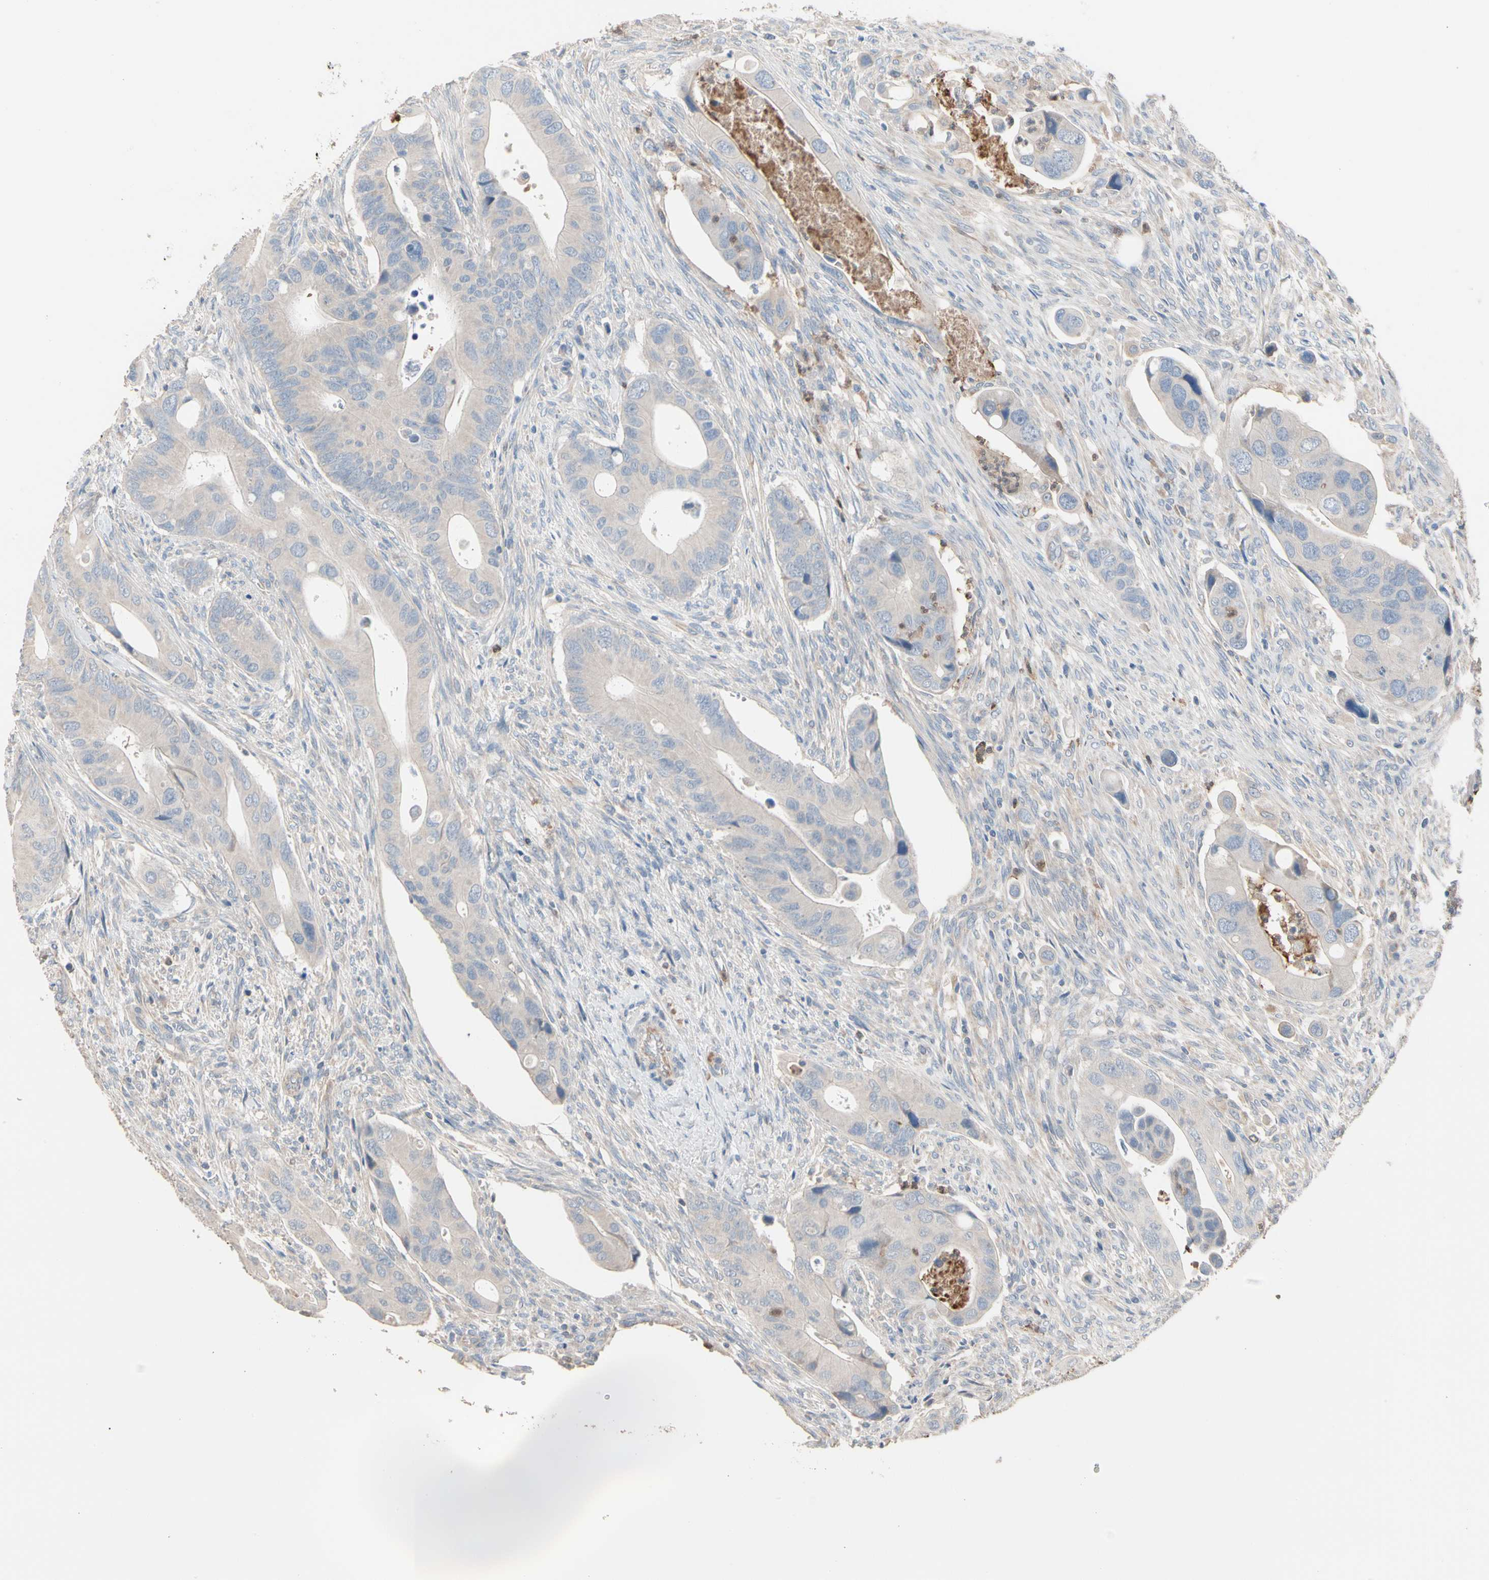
{"staining": {"intensity": "negative", "quantity": "none", "location": "none"}, "tissue": "colorectal cancer", "cell_type": "Tumor cells", "image_type": "cancer", "snomed": [{"axis": "morphology", "description": "Adenocarcinoma, NOS"}, {"axis": "topography", "description": "Rectum"}], "caption": "Protein analysis of colorectal adenocarcinoma demonstrates no significant staining in tumor cells. The staining is performed using DAB (3,3'-diaminobenzidine) brown chromogen with nuclei counter-stained in using hematoxylin.", "gene": "BBOX1", "patient": {"sex": "female", "age": 57}}